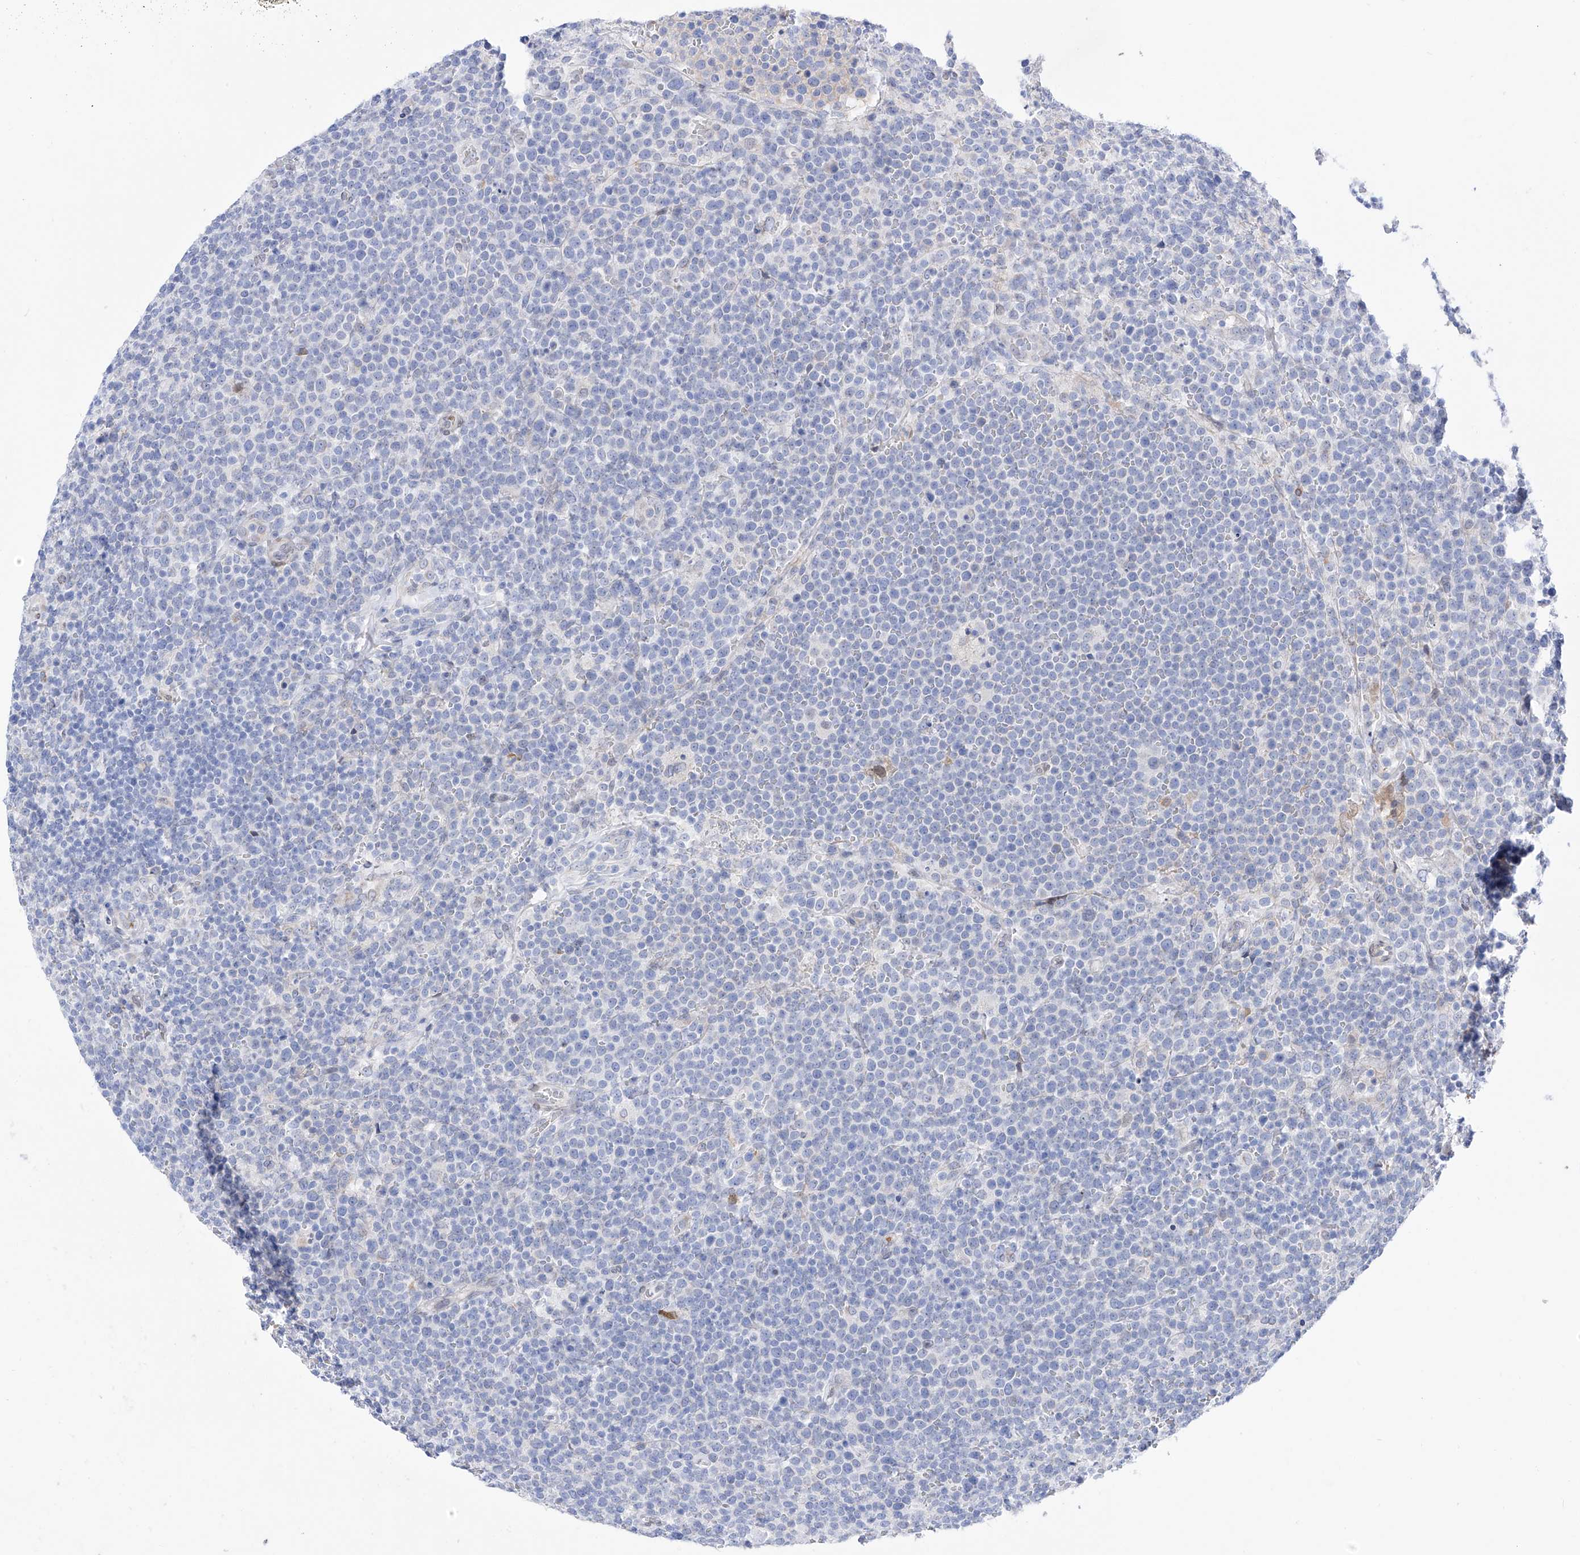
{"staining": {"intensity": "negative", "quantity": "none", "location": "none"}, "tissue": "lymphoma", "cell_type": "Tumor cells", "image_type": "cancer", "snomed": [{"axis": "morphology", "description": "Malignant lymphoma, non-Hodgkin's type, High grade"}, {"axis": "topography", "description": "Lymph node"}], "caption": "Lymphoma was stained to show a protein in brown. There is no significant staining in tumor cells. (Brightfield microscopy of DAB (3,3'-diaminobenzidine) immunohistochemistry (IHC) at high magnification).", "gene": "LCLAT1", "patient": {"sex": "male", "age": 61}}